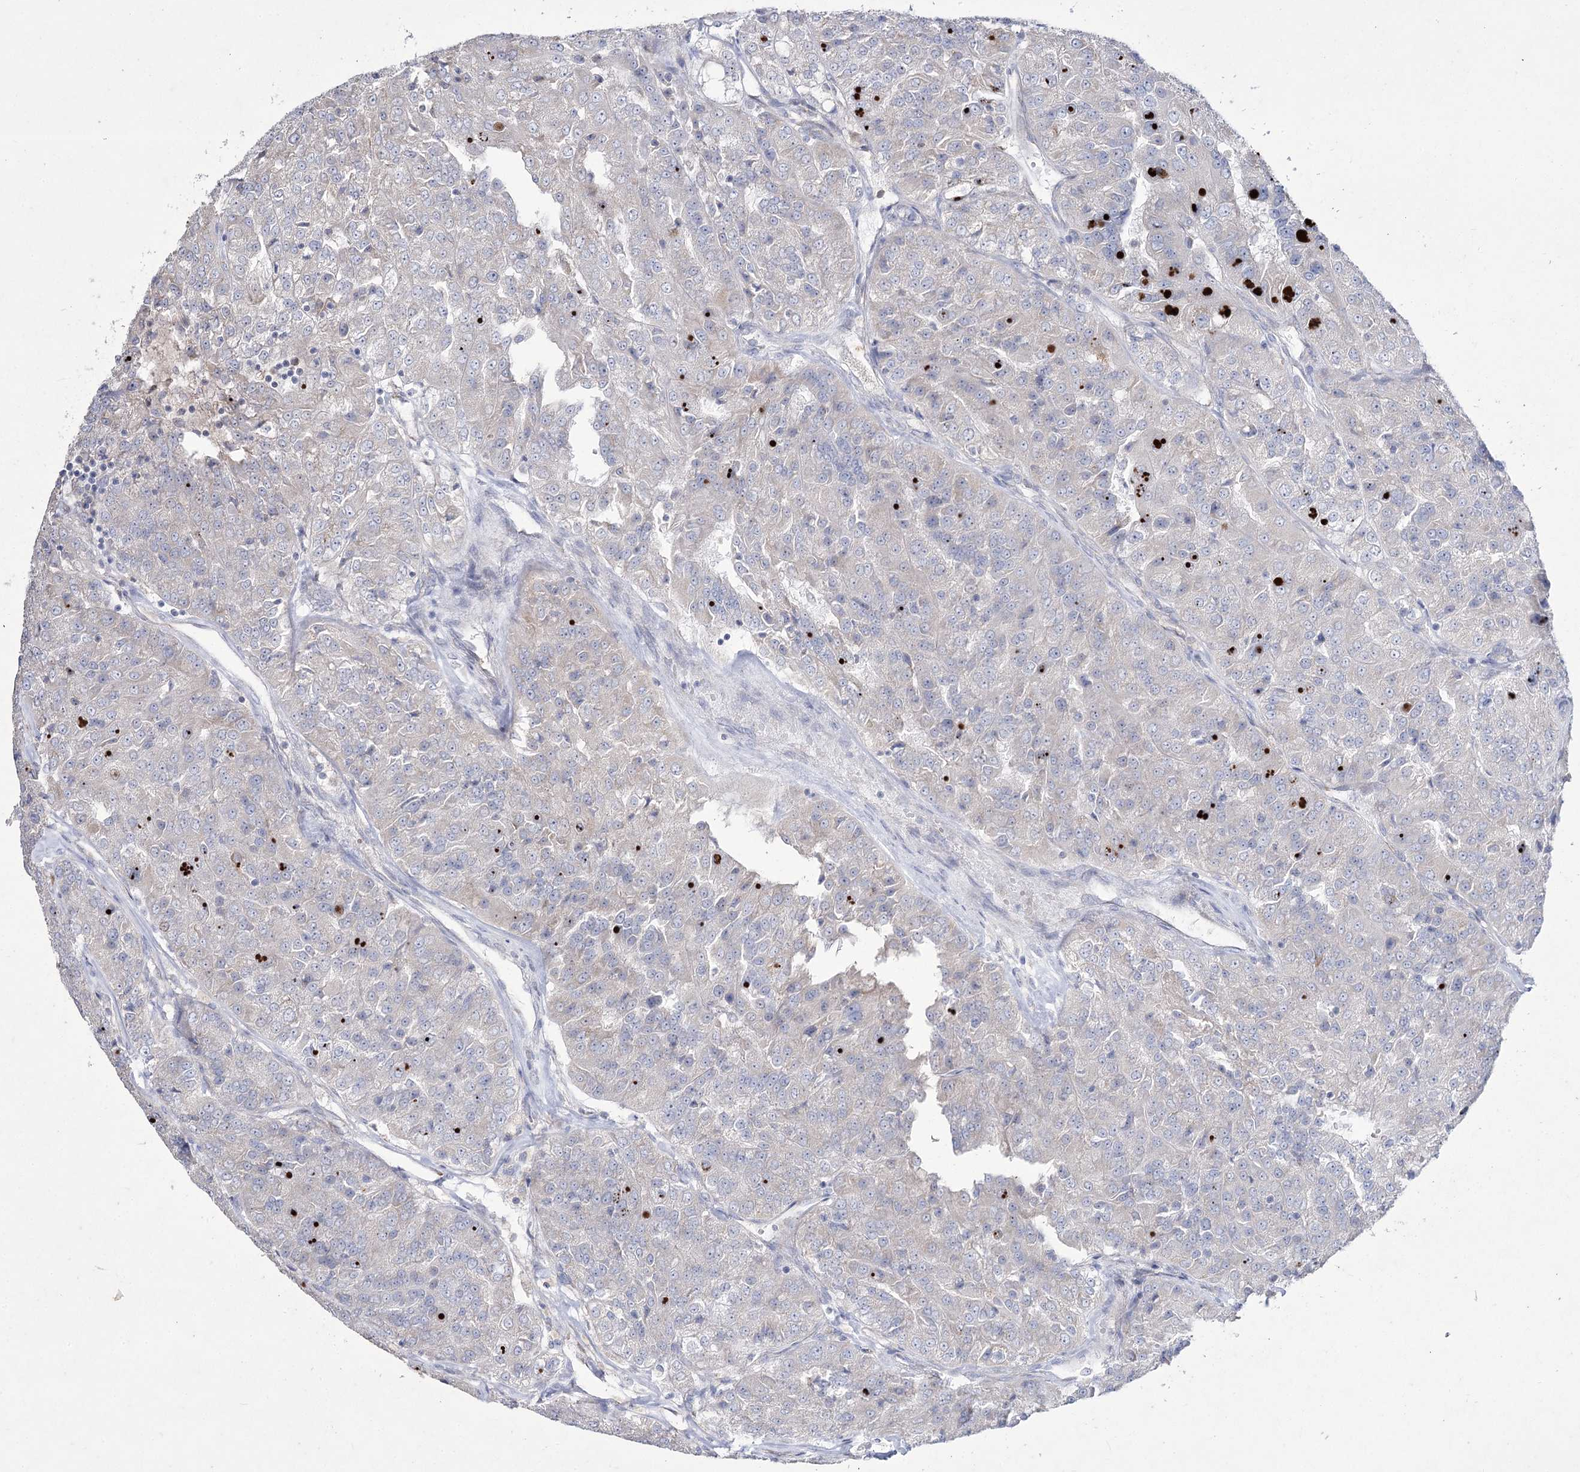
{"staining": {"intensity": "negative", "quantity": "none", "location": "none"}, "tissue": "renal cancer", "cell_type": "Tumor cells", "image_type": "cancer", "snomed": [{"axis": "morphology", "description": "Adenocarcinoma, NOS"}, {"axis": "topography", "description": "Kidney"}], "caption": "Protein analysis of renal cancer (adenocarcinoma) shows no significant expression in tumor cells.", "gene": "NIPAL4", "patient": {"sex": "female", "age": 63}}